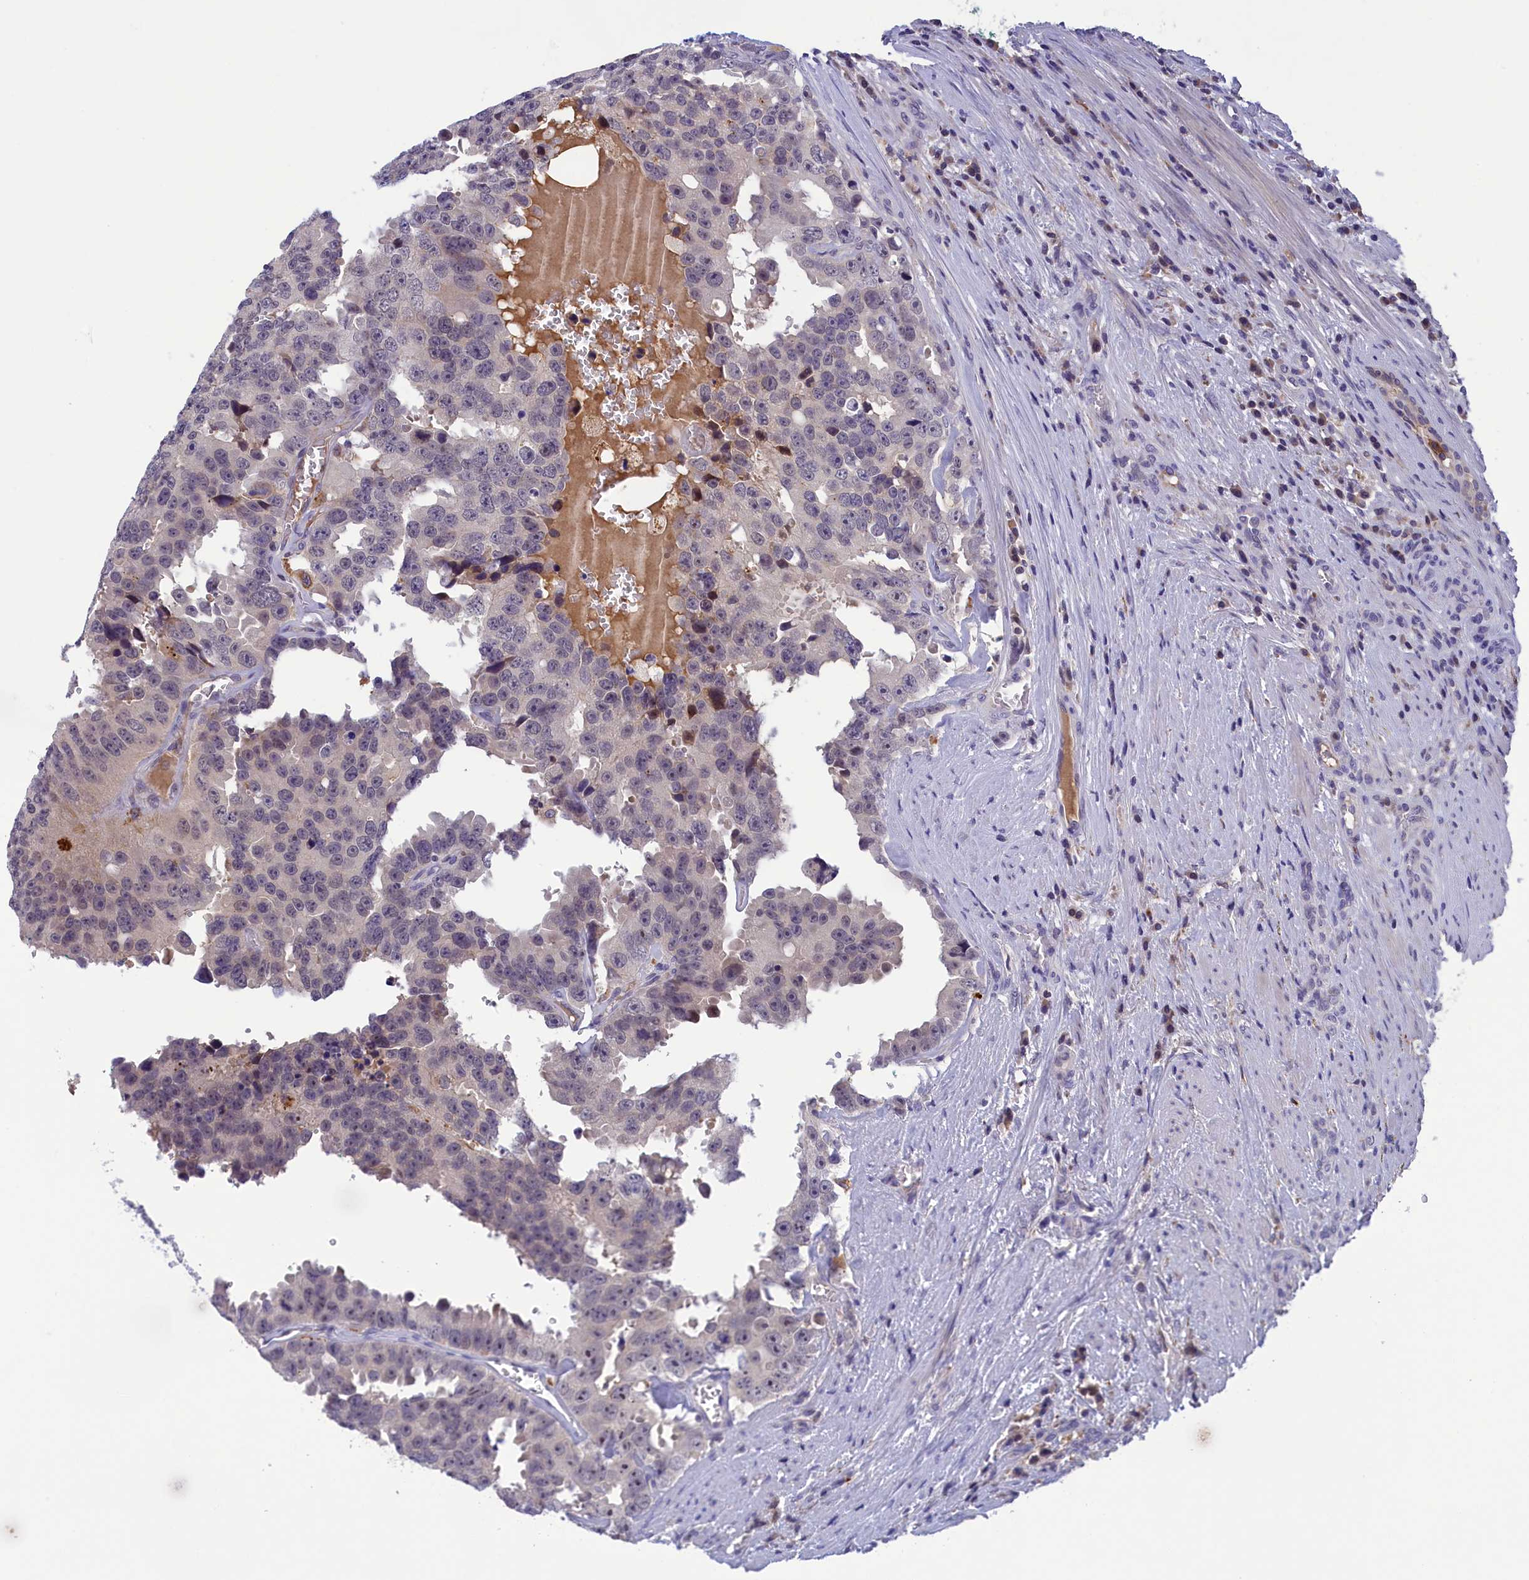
{"staining": {"intensity": "negative", "quantity": "none", "location": "none"}, "tissue": "prostate cancer", "cell_type": "Tumor cells", "image_type": "cancer", "snomed": [{"axis": "morphology", "description": "Adenocarcinoma, High grade"}, {"axis": "topography", "description": "Prostate"}], "caption": "A micrograph of prostate cancer stained for a protein displays no brown staining in tumor cells.", "gene": "STYX", "patient": {"sex": "male", "age": 71}}